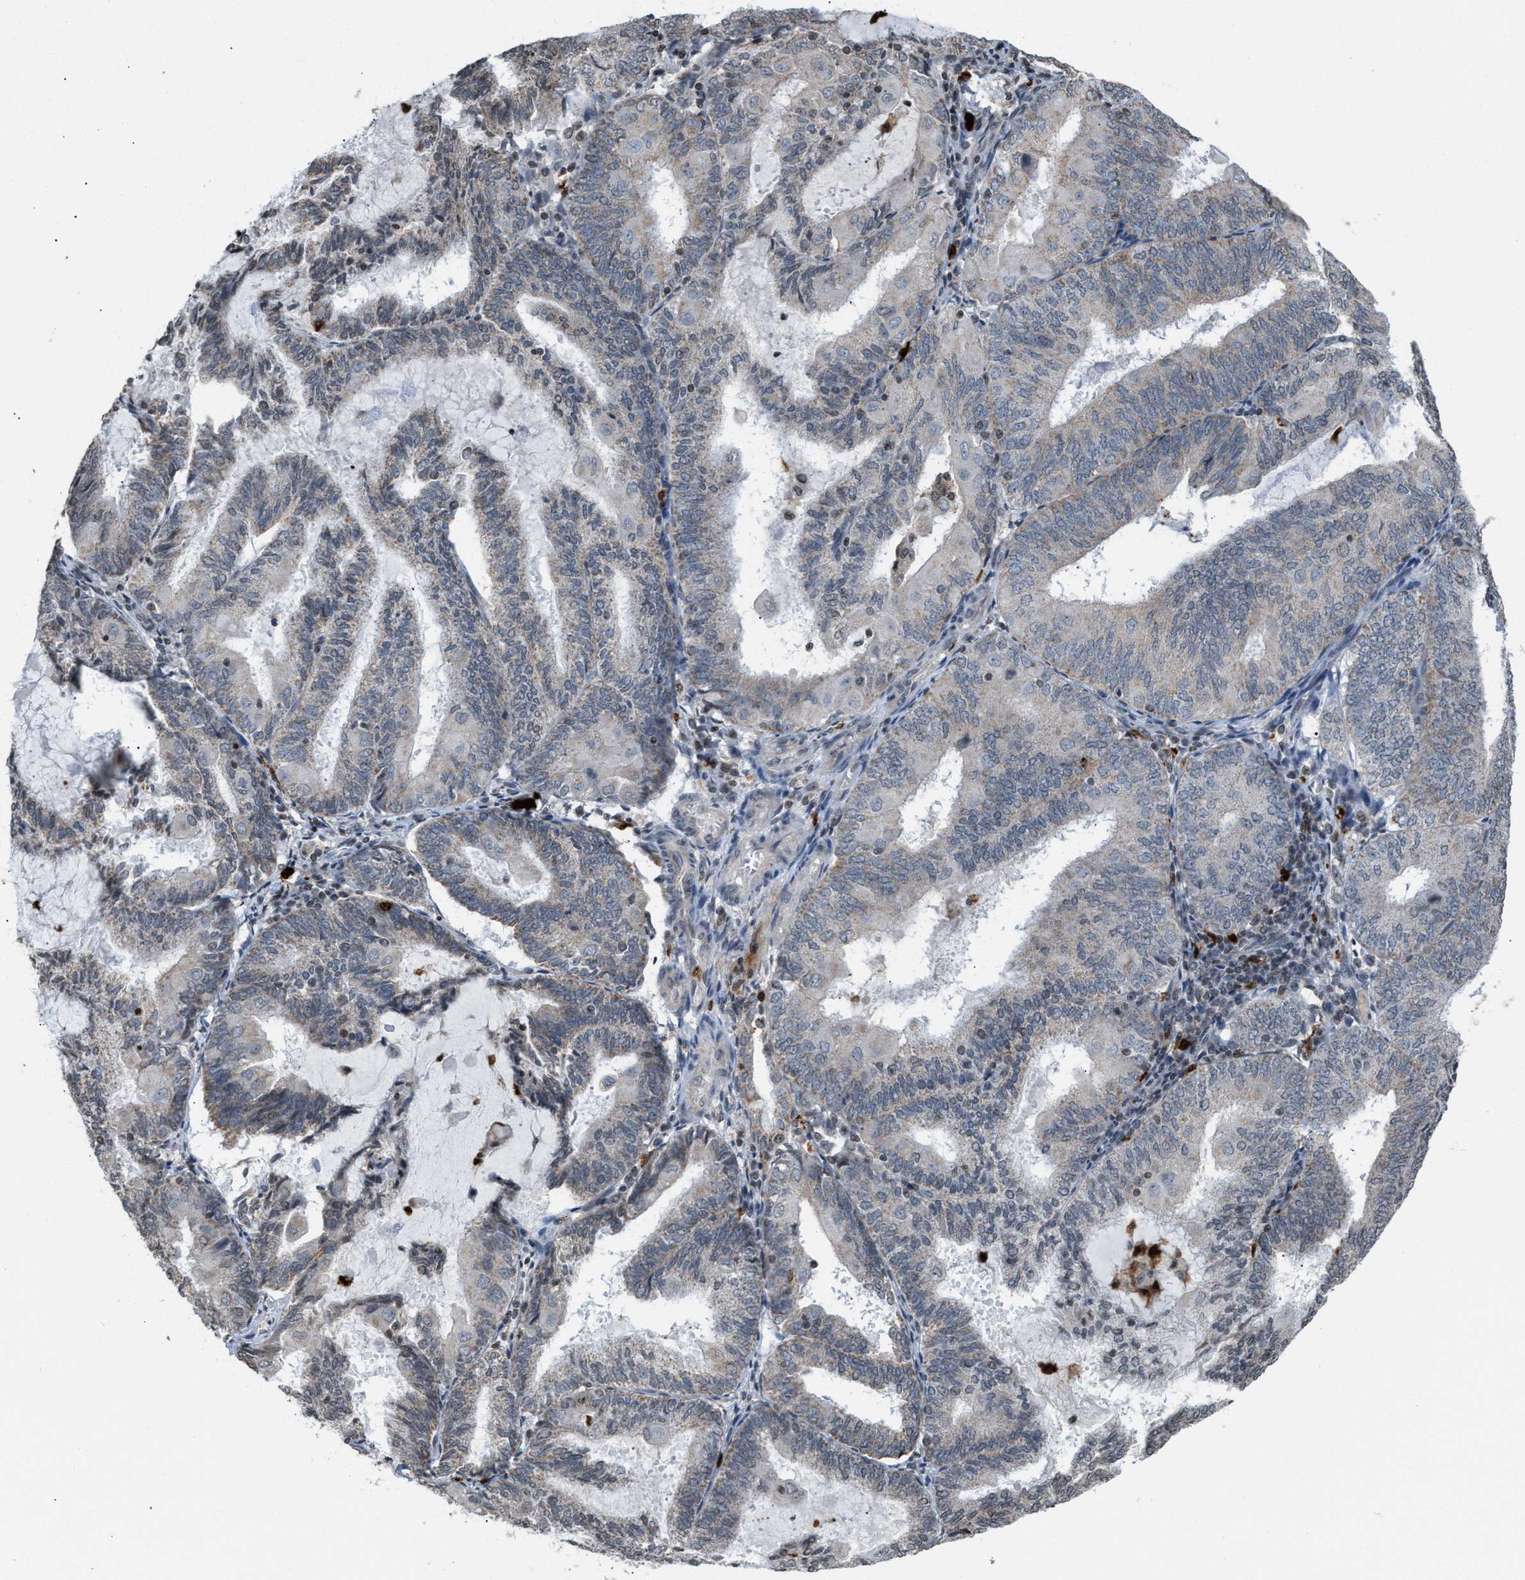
{"staining": {"intensity": "weak", "quantity": "<25%", "location": "cytoplasmic/membranous"}, "tissue": "endometrial cancer", "cell_type": "Tumor cells", "image_type": "cancer", "snomed": [{"axis": "morphology", "description": "Adenocarcinoma, NOS"}, {"axis": "topography", "description": "Endometrium"}], "caption": "IHC photomicrograph of endometrial cancer (adenocarcinoma) stained for a protein (brown), which displays no expression in tumor cells. (Stains: DAB IHC with hematoxylin counter stain, Microscopy: brightfield microscopy at high magnification).", "gene": "PRUNE2", "patient": {"sex": "female", "age": 81}}